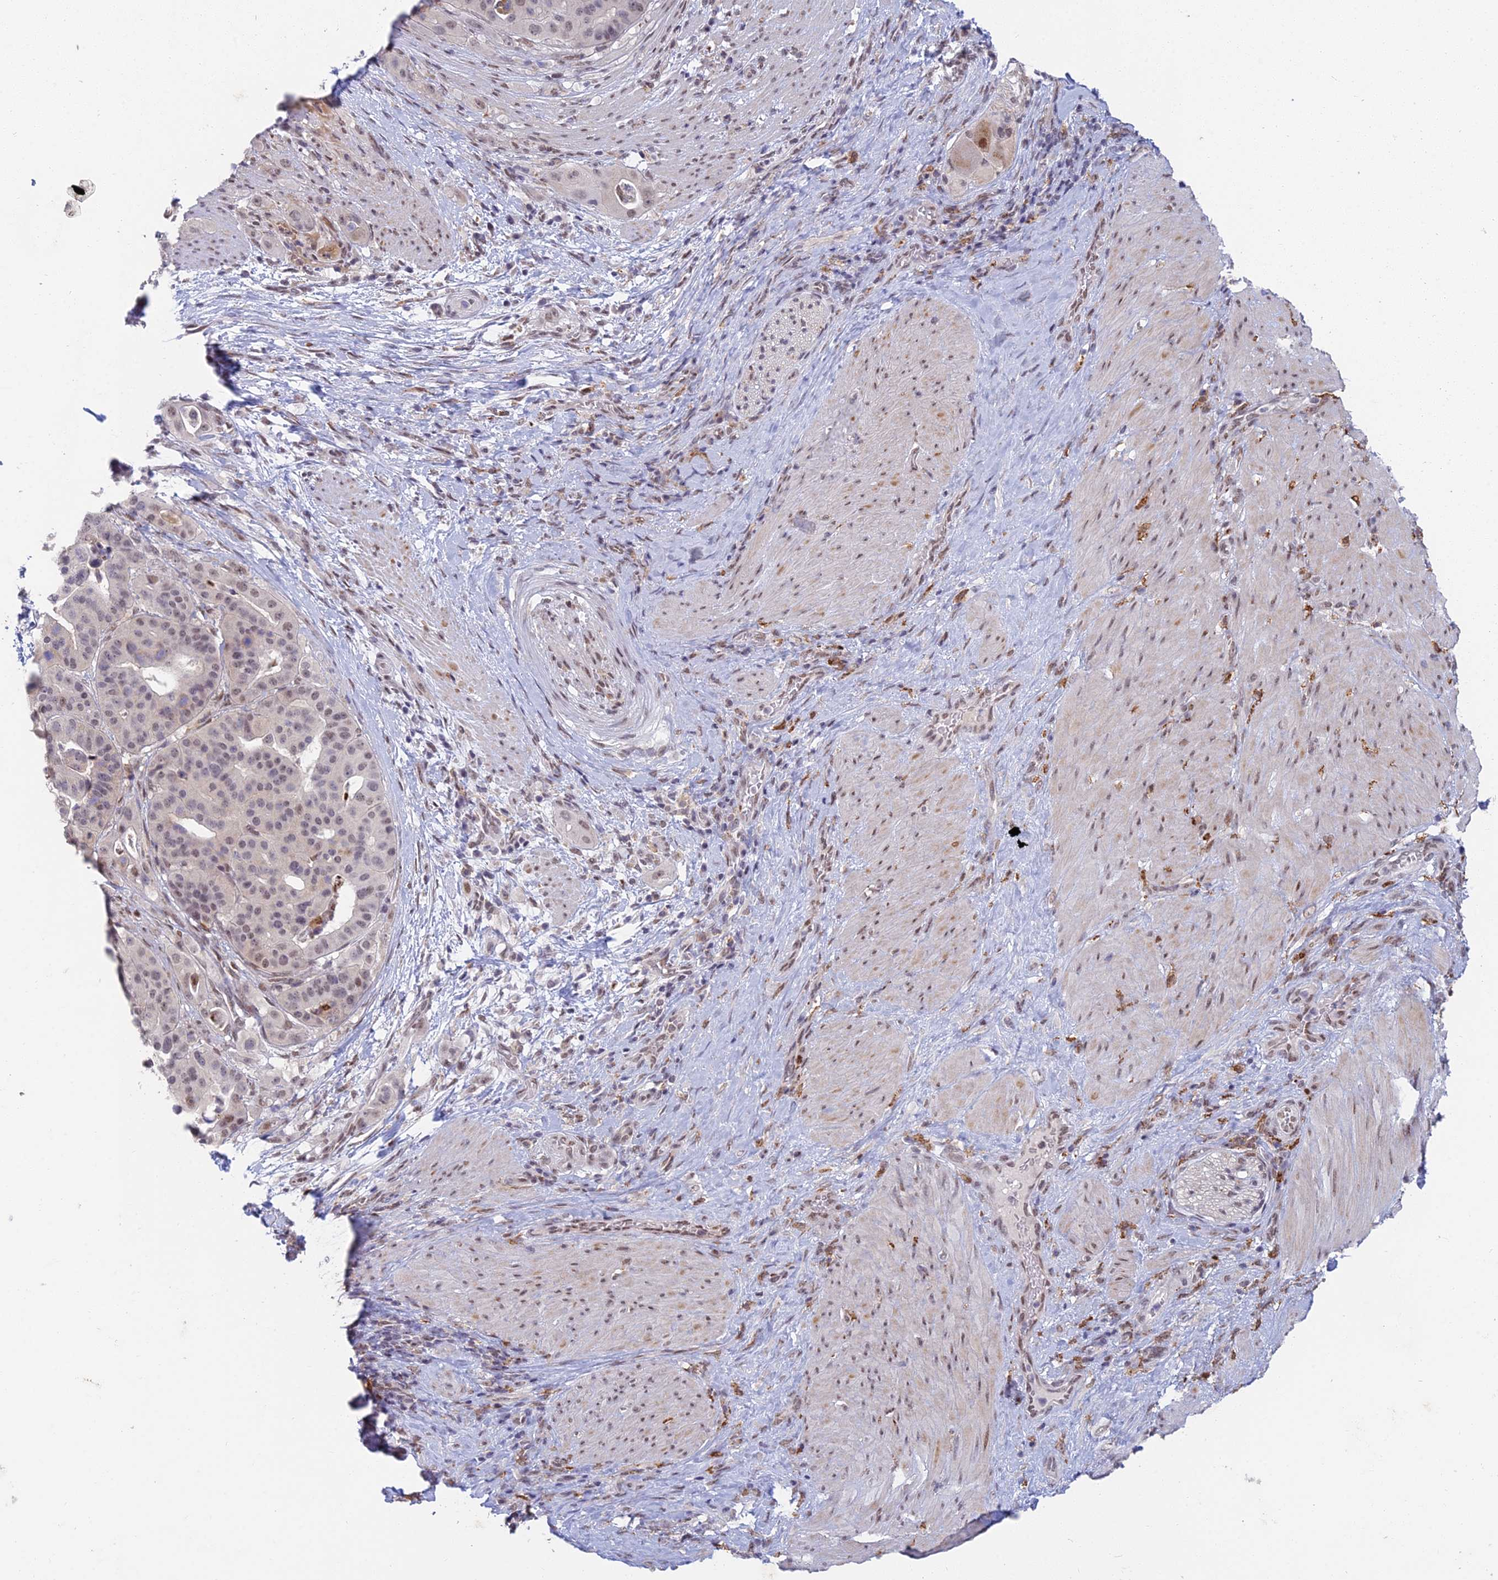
{"staining": {"intensity": "weak", "quantity": "25%-75%", "location": "nuclear"}, "tissue": "stomach cancer", "cell_type": "Tumor cells", "image_type": "cancer", "snomed": [{"axis": "morphology", "description": "Adenocarcinoma, NOS"}, {"axis": "topography", "description": "Stomach"}], "caption": "Immunohistochemistry micrograph of human adenocarcinoma (stomach) stained for a protein (brown), which exhibits low levels of weak nuclear staining in about 25%-75% of tumor cells.", "gene": "ABHD17A", "patient": {"sex": "male", "age": 48}}